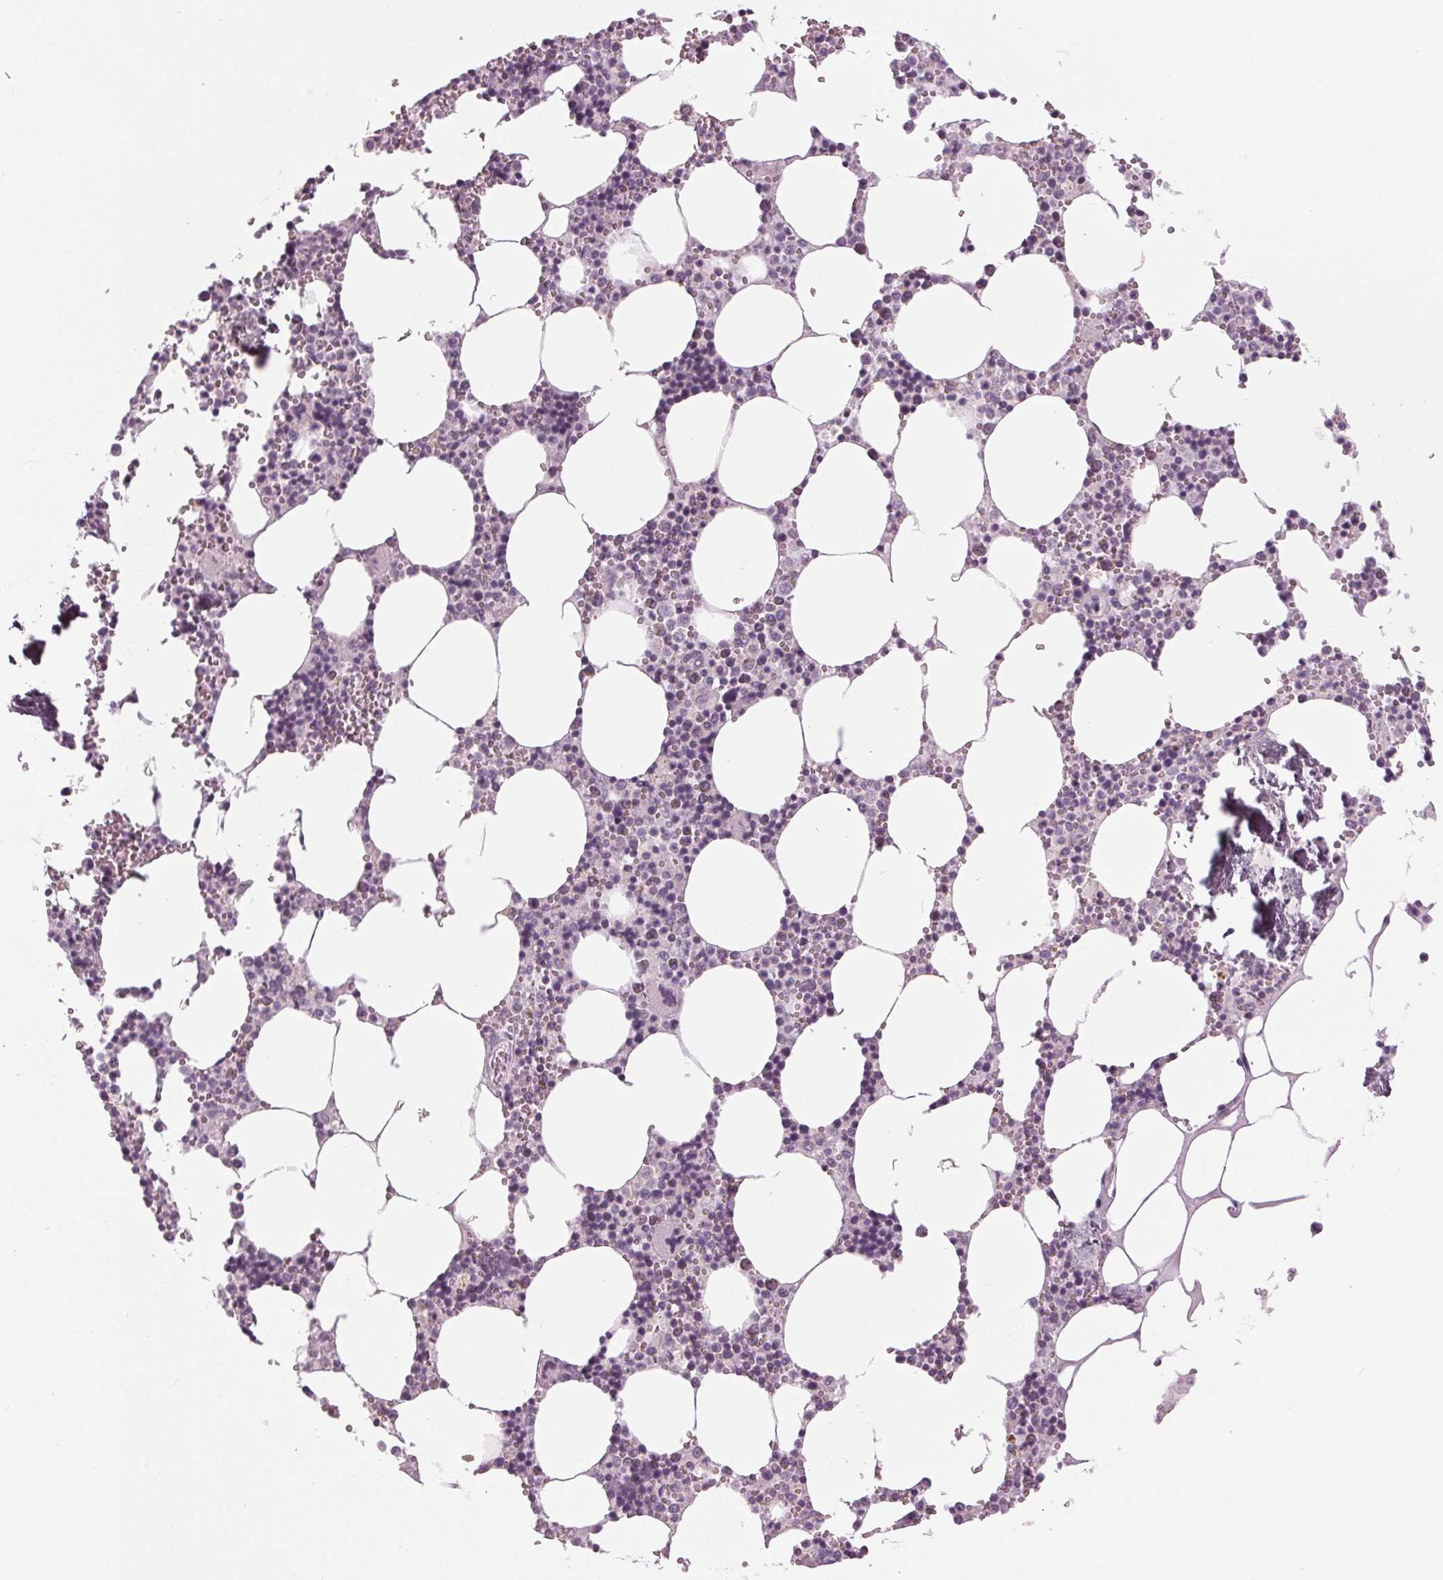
{"staining": {"intensity": "negative", "quantity": "none", "location": "none"}, "tissue": "bone marrow", "cell_type": "Hematopoietic cells", "image_type": "normal", "snomed": [{"axis": "morphology", "description": "Normal tissue, NOS"}, {"axis": "topography", "description": "Bone marrow"}], "caption": "Immunohistochemistry (IHC) of unremarkable human bone marrow displays no expression in hematopoietic cells.", "gene": "SAMD4A", "patient": {"sex": "male", "age": 54}}